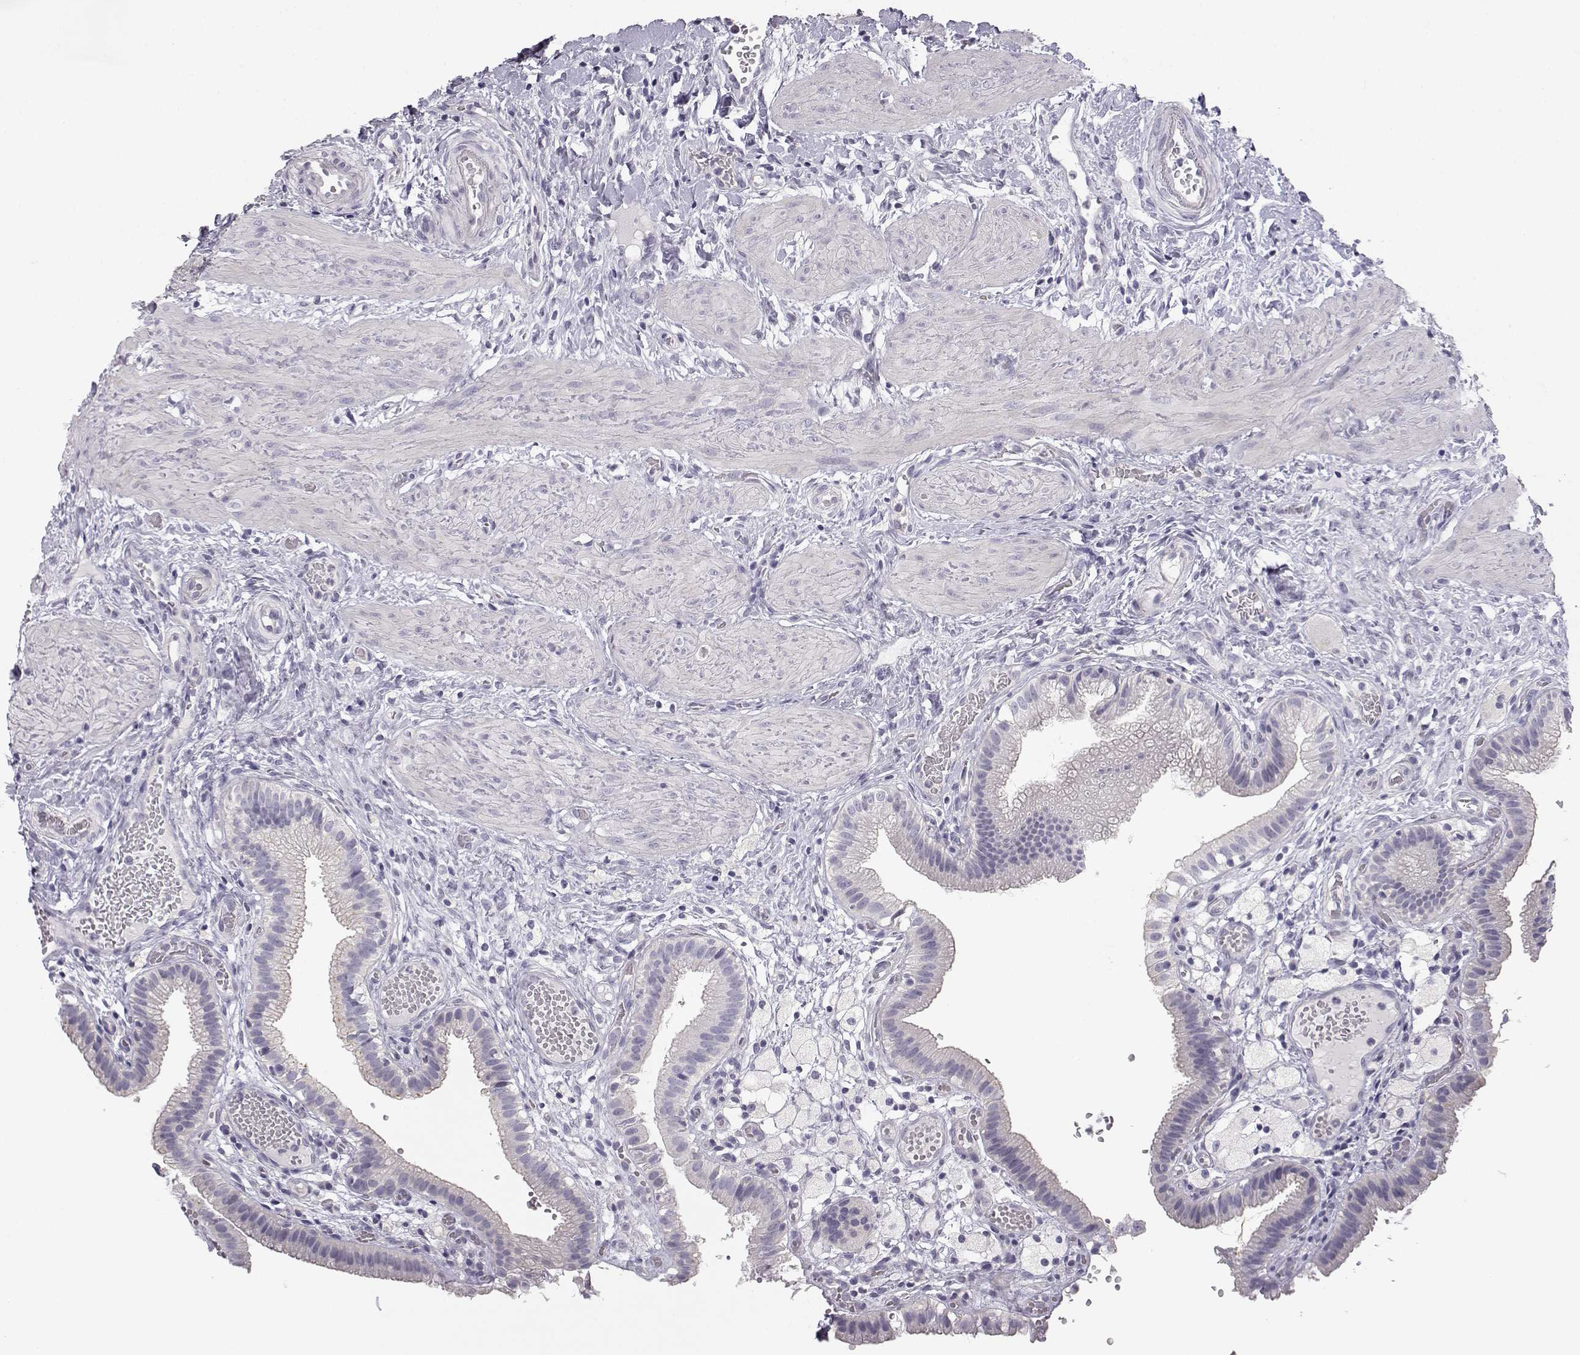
{"staining": {"intensity": "negative", "quantity": "none", "location": "none"}, "tissue": "gallbladder", "cell_type": "Glandular cells", "image_type": "normal", "snomed": [{"axis": "morphology", "description": "Normal tissue, NOS"}, {"axis": "topography", "description": "Gallbladder"}], "caption": "Immunohistochemical staining of unremarkable gallbladder exhibits no significant staining in glandular cells. (DAB immunohistochemistry (IHC) visualized using brightfield microscopy, high magnification).", "gene": "MYCBPAP", "patient": {"sex": "female", "age": 24}}